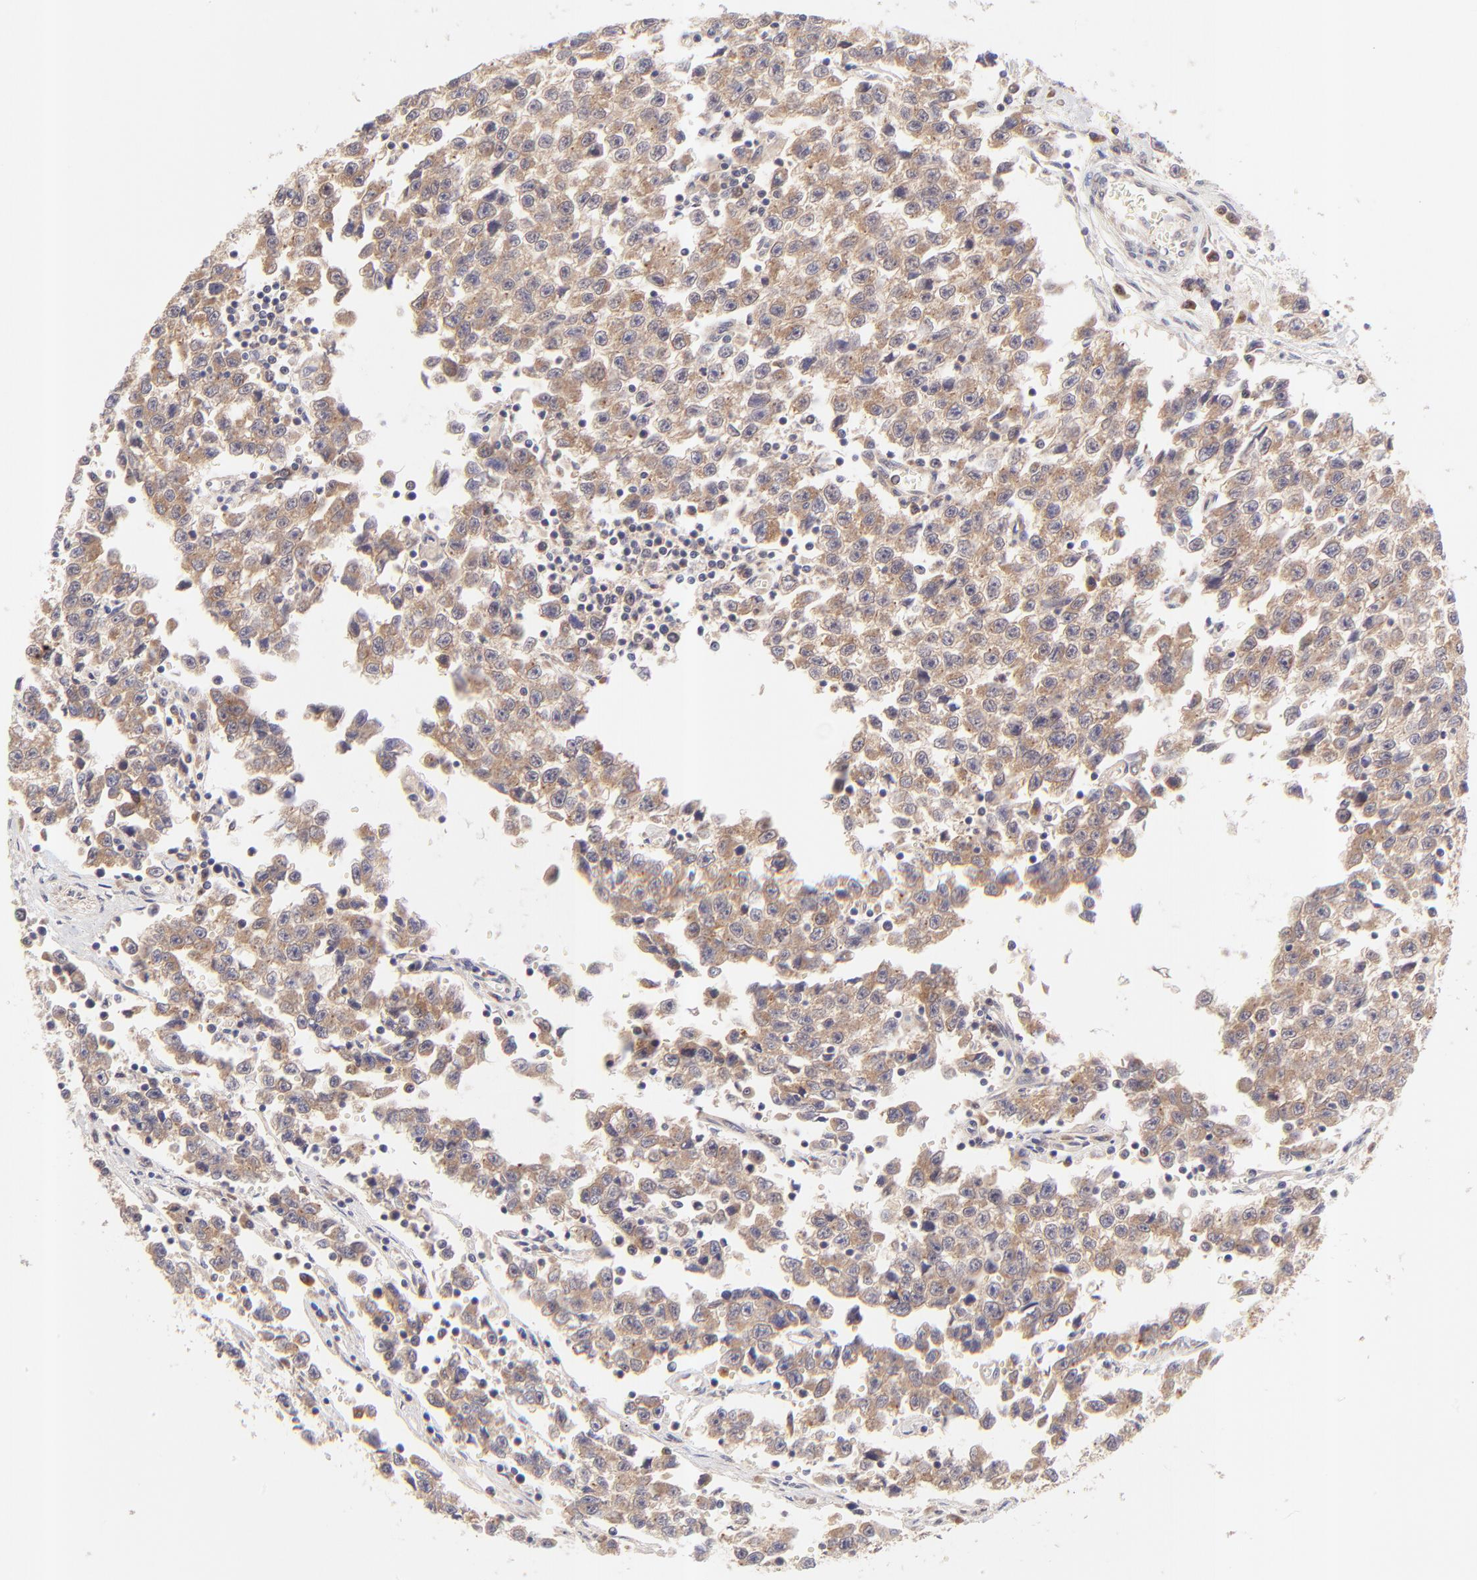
{"staining": {"intensity": "moderate", "quantity": ">75%", "location": "cytoplasmic/membranous"}, "tissue": "testis cancer", "cell_type": "Tumor cells", "image_type": "cancer", "snomed": [{"axis": "morphology", "description": "Seminoma, NOS"}, {"axis": "topography", "description": "Testis"}], "caption": "Testis cancer (seminoma) stained with IHC displays moderate cytoplasmic/membranous positivity in about >75% of tumor cells.", "gene": "TNRC6B", "patient": {"sex": "male", "age": 35}}